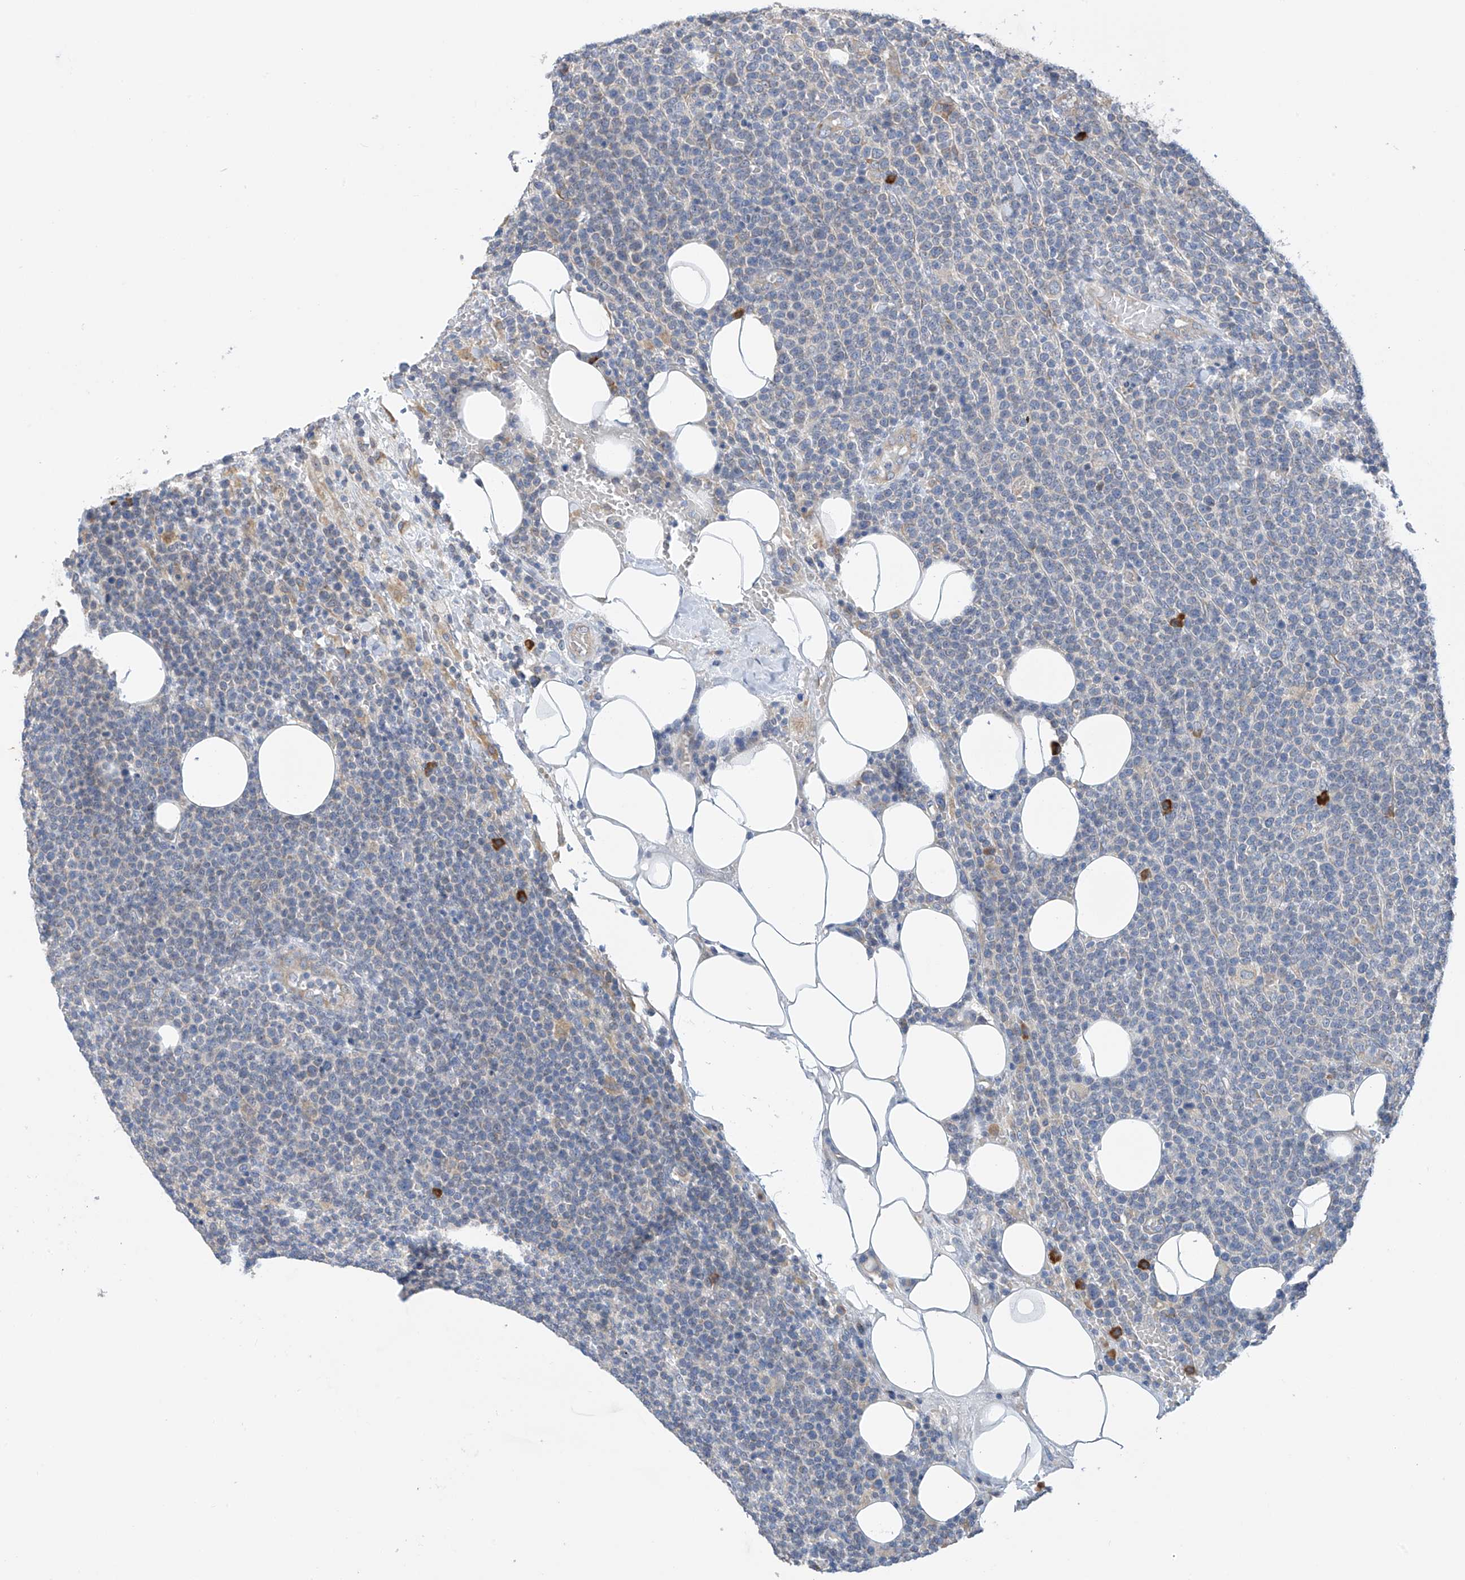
{"staining": {"intensity": "negative", "quantity": "none", "location": "none"}, "tissue": "lymphoma", "cell_type": "Tumor cells", "image_type": "cancer", "snomed": [{"axis": "morphology", "description": "Malignant lymphoma, non-Hodgkin's type, High grade"}, {"axis": "topography", "description": "Lymph node"}], "caption": "A high-resolution micrograph shows IHC staining of high-grade malignant lymphoma, non-Hodgkin's type, which reveals no significant expression in tumor cells. (DAB (3,3'-diaminobenzidine) IHC with hematoxylin counter stain).", "gene": "REC8", "patient": {"sex": "male", "age": 61}}